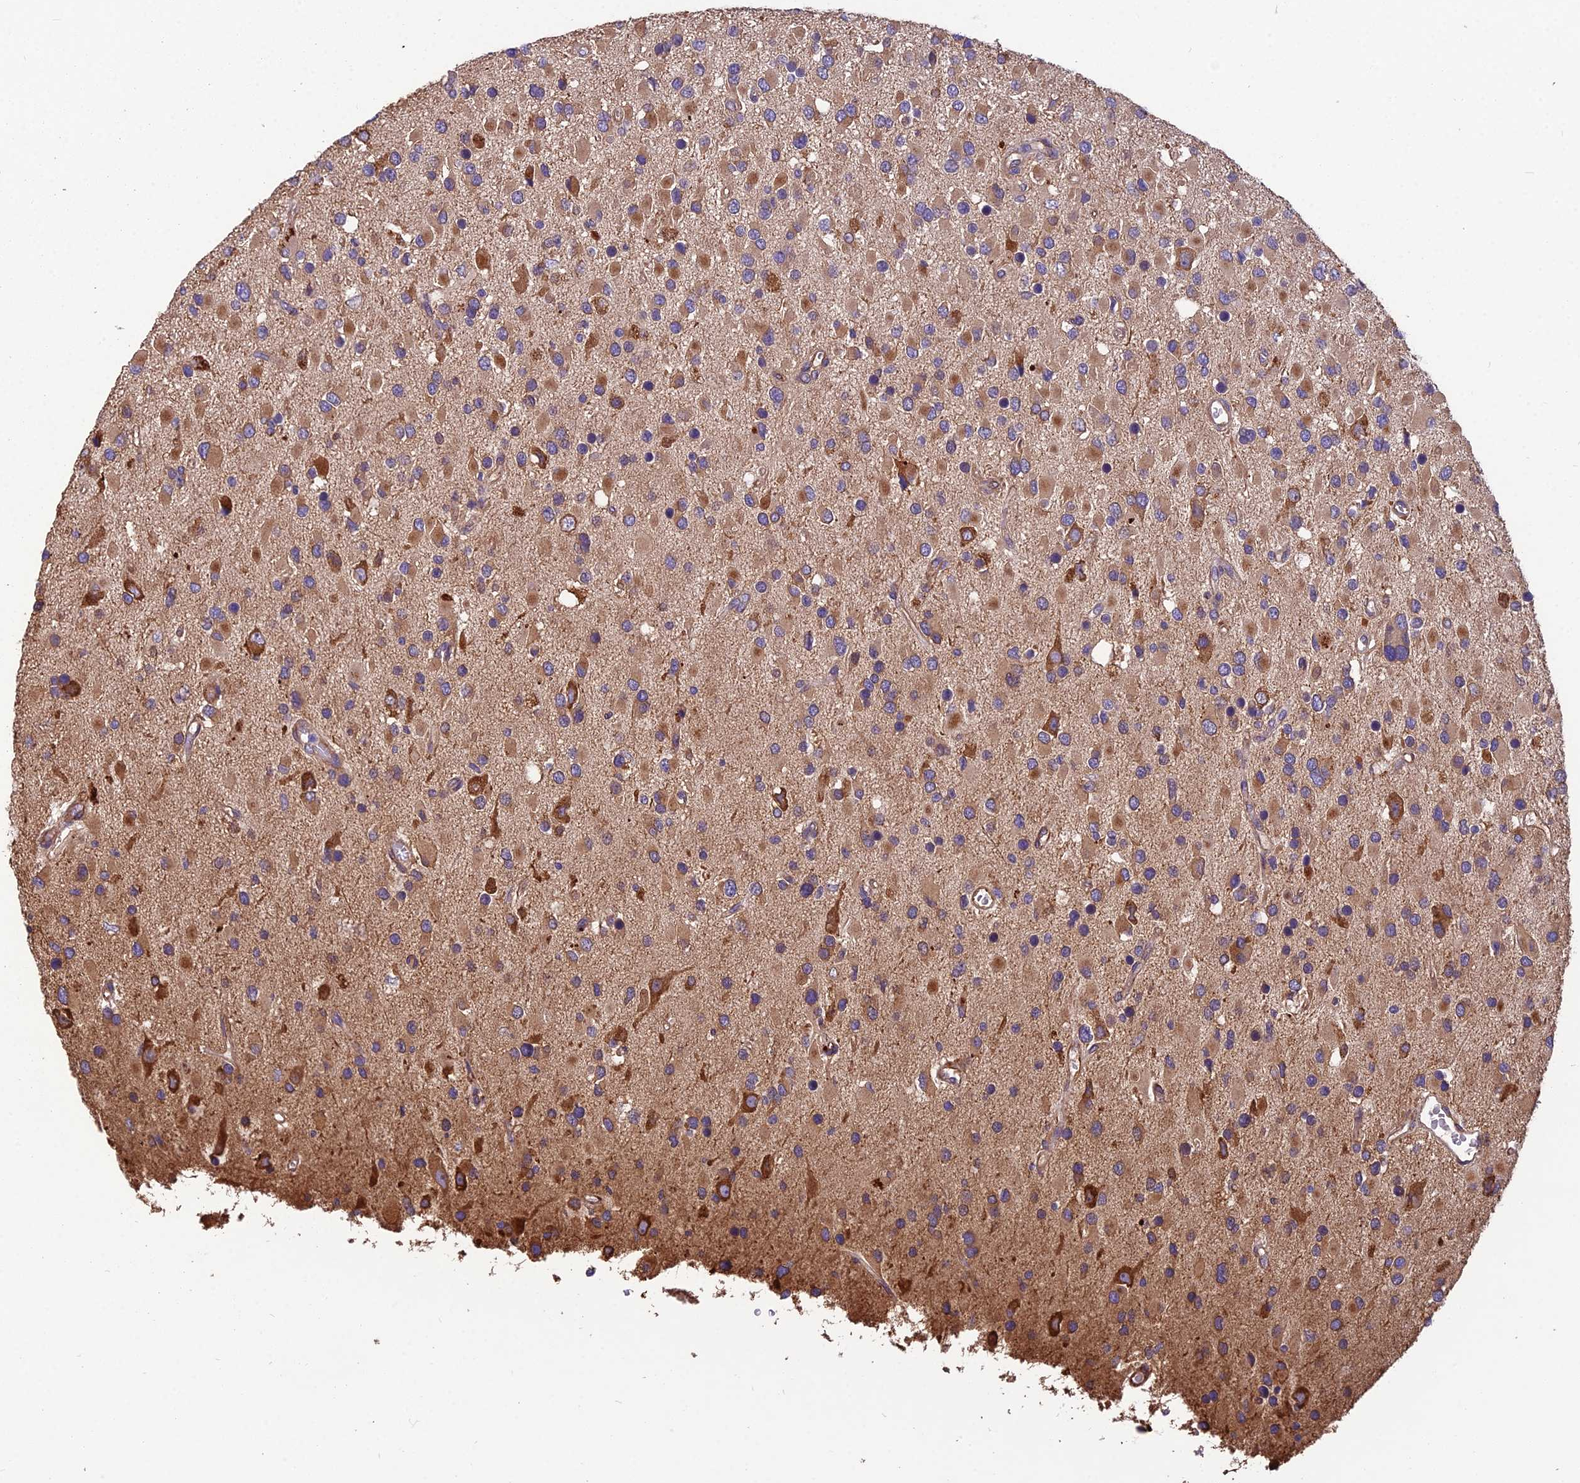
{"staining": {"intensity": "moderate", "quantity": "25%-75%", "location": "cytoplasmic/membranous"}, "tissue": "glioma", "cell_type": "Tumor cells", "image_type": "cancer", "snomed": [{"axis": "morphology", "description": "Glioma, malignant, High grade"}, {"axis": "topography", "description": "Brain"}], "caption": "This micrograph reveals IHC staining of malignant high-grade glioma, with medium moderate cytoplasmic/membranous staining in approximately 25%-75% of tumor cells.", "gene": "SPDL1", "patient": {"sex": "male", "age": 53}}